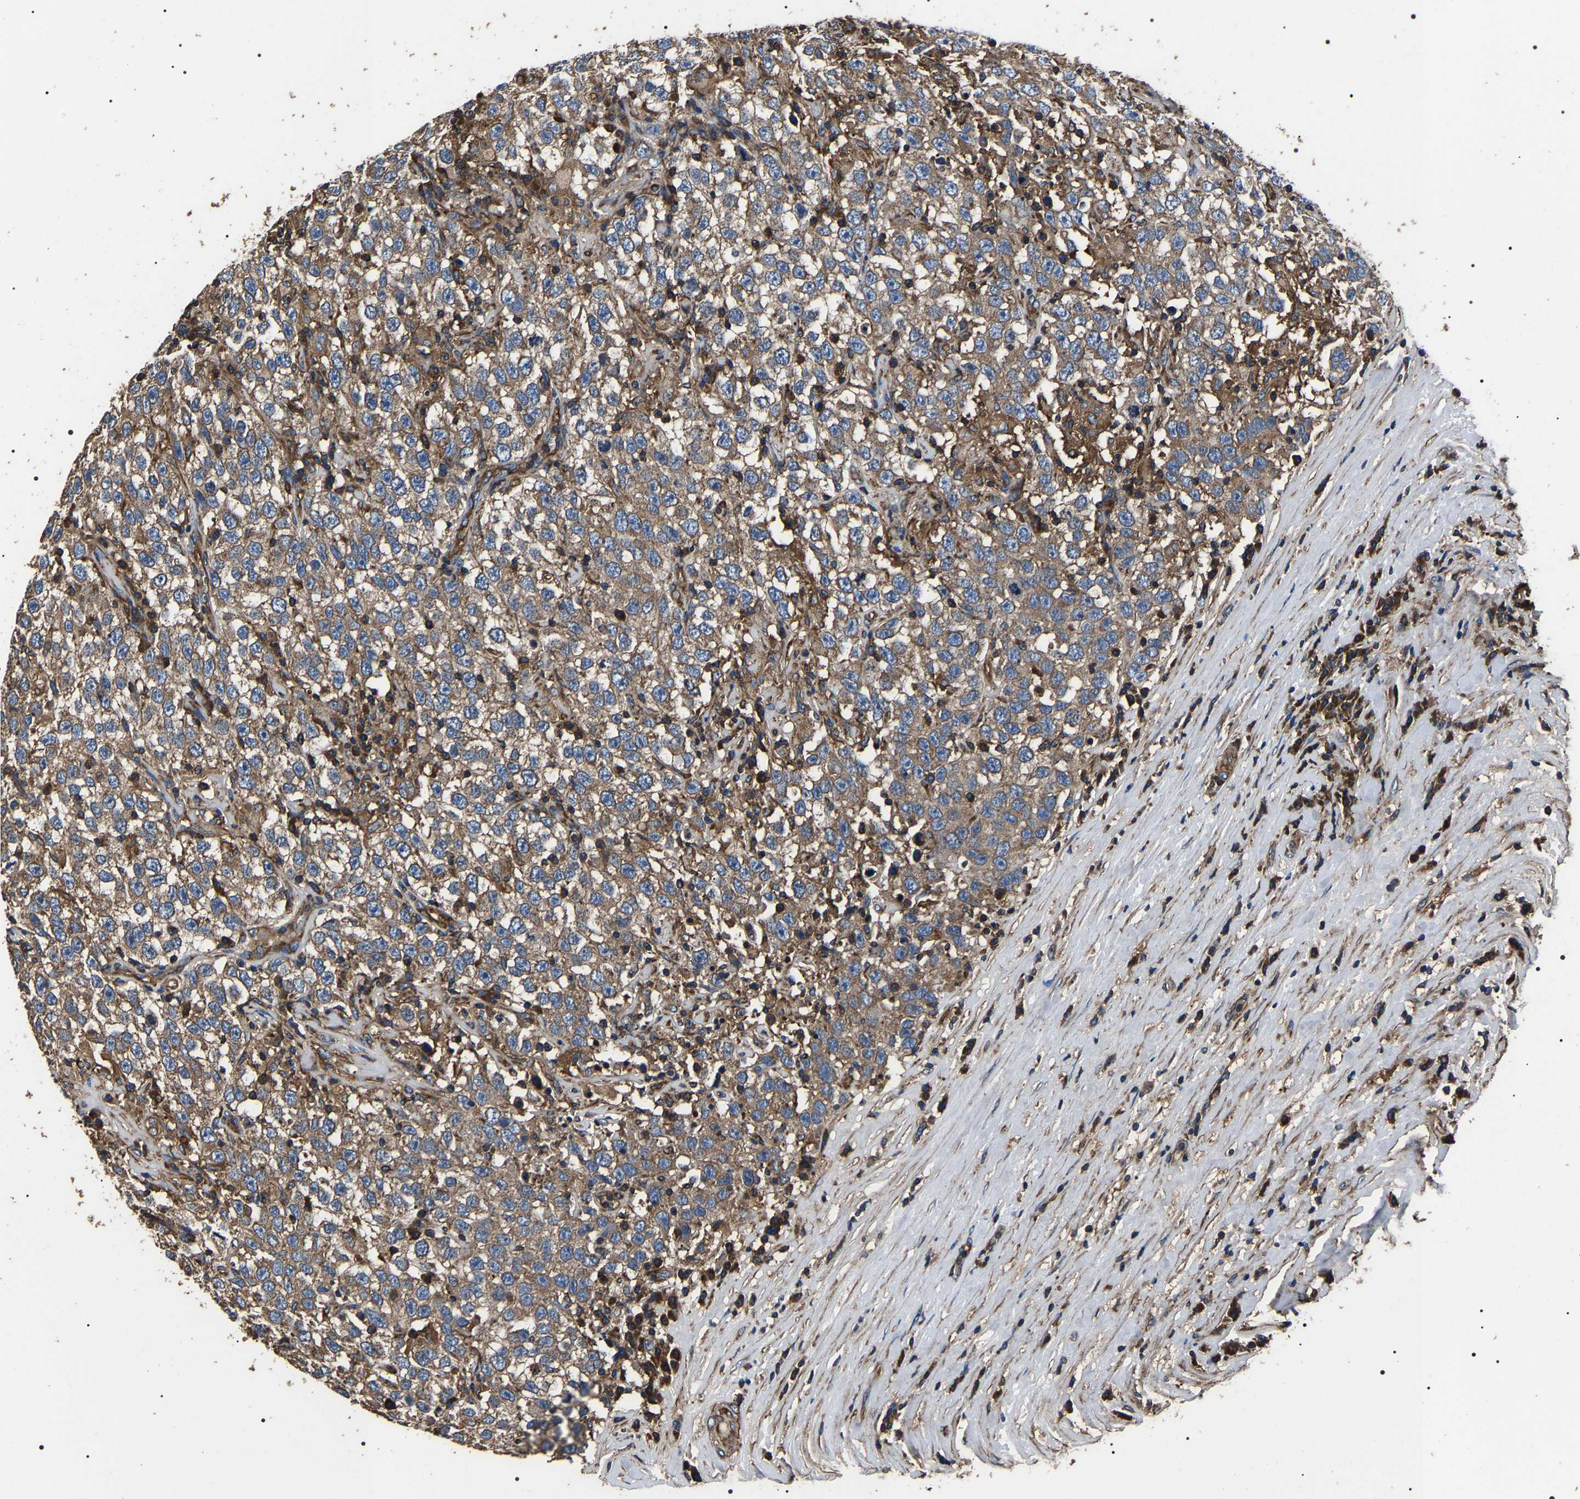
{"staining": {"intensity": "moderate", "quantity": ">75%", "location": "cytoplasmic/membranous"}, "tissue": "testis cancer", "cell_type": "Tumor cells", "image_type": "cancer", "snomed": [{"axis": "morphology", "description": "Seminoma, NOS"}, {"axis": "topography", "description": "Testis"}], "caption": "A photomicrograph of testis cancer stained for a protein reveals moderate cytoplasmic/membranous brown staining in tumor cells.", "gene": "HSCB", "patient": {"sex": "male", "age": 41}}